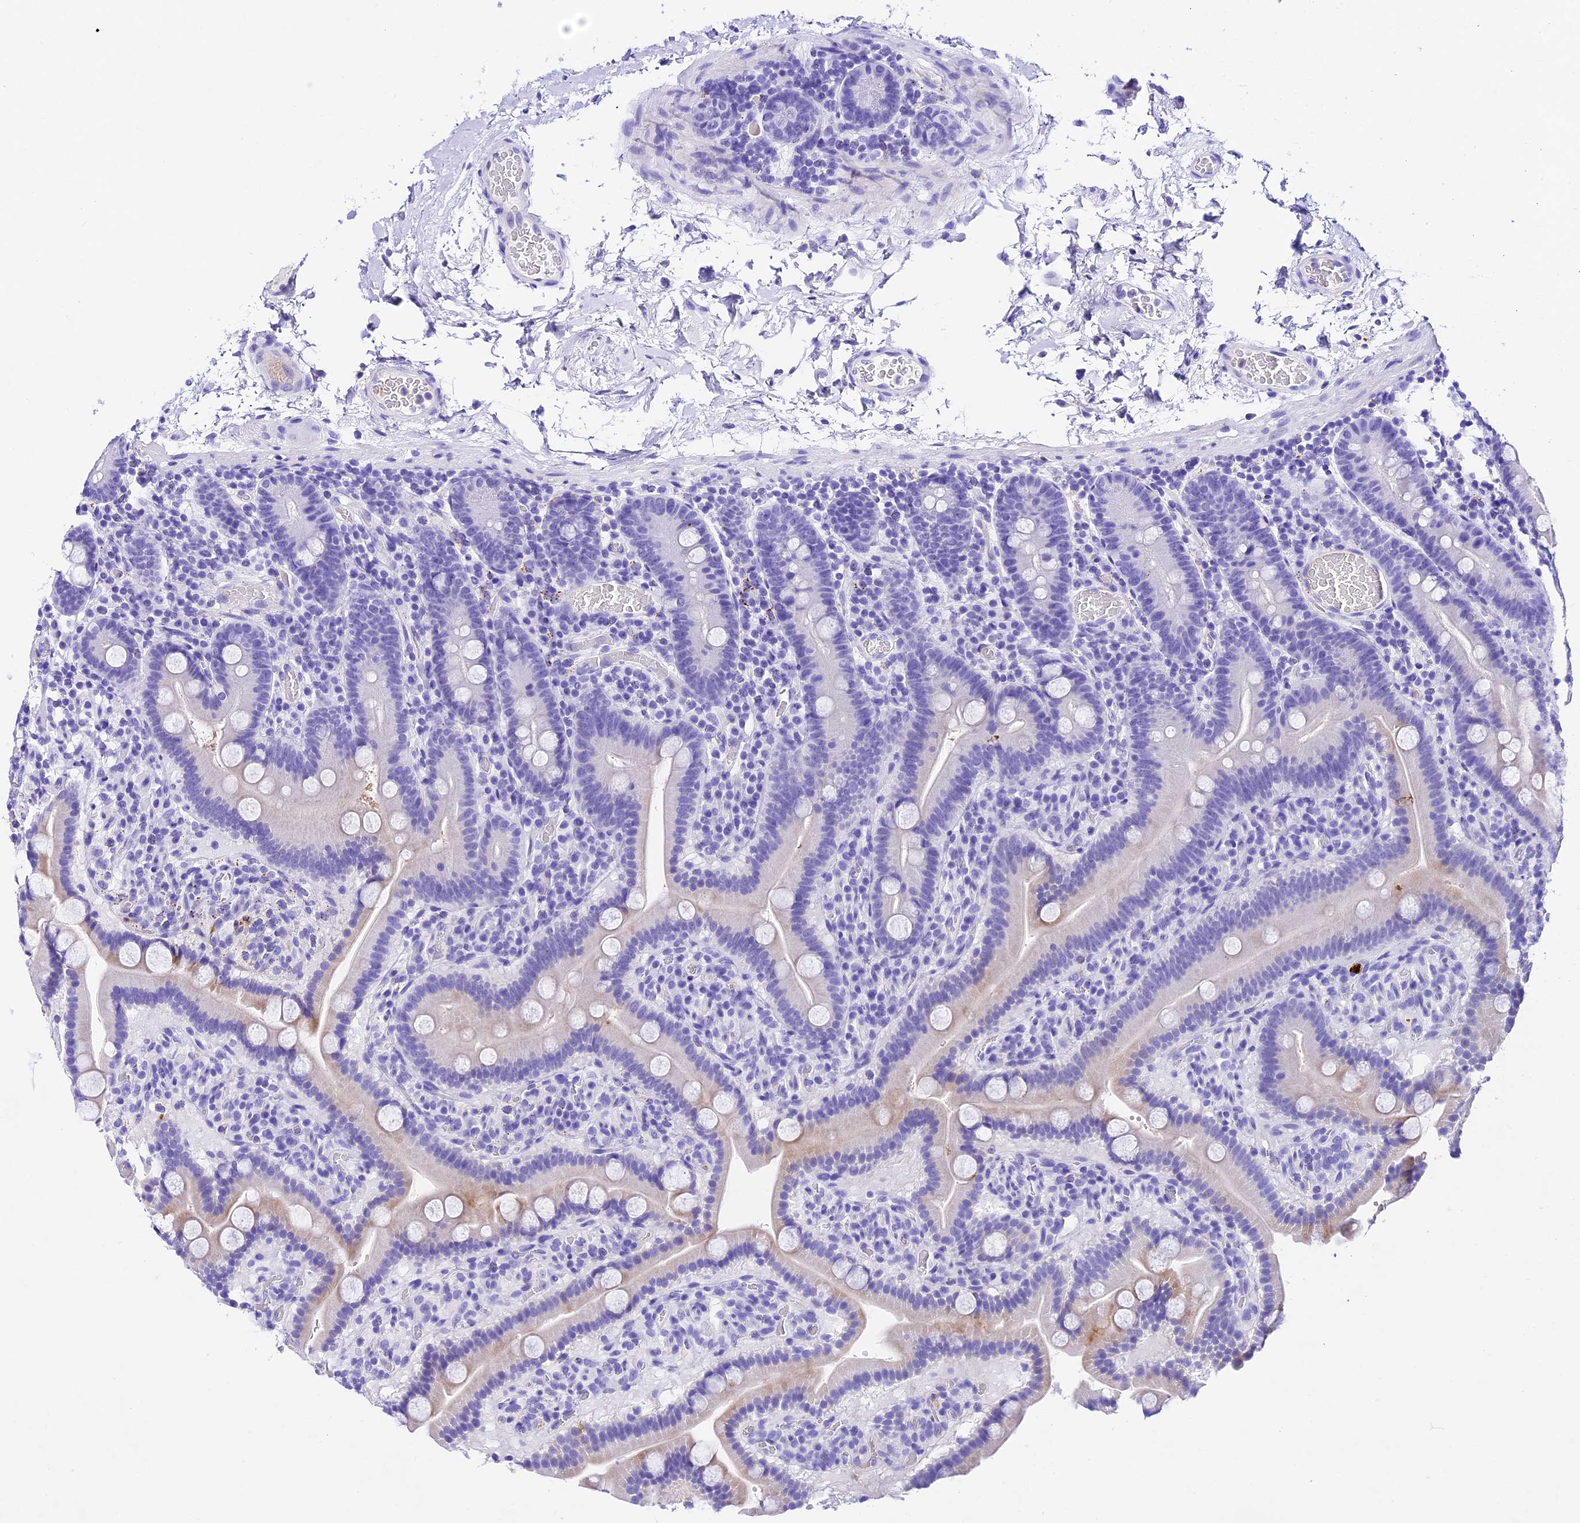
{"staining": {"intensity": "negative", "quantity": "none", "location": "none"}, "tissue": "duodenum", "cell_type": "Glandular cells", "image_type": "normal", "snomed": [{"axis": "morphology", "description": "Normal tissue, NOS"}, {"axis": "topography", "description": "Duodenum"}], "caption": "A high-resolution photomicrograph shows IHC staining of benign duodenum, which displays no significant staining in glandular cells. (DAB IHC with hematoxylin counter stain).", "gene": "PSG11", "patient": {"sex": "male", "age": 55}}